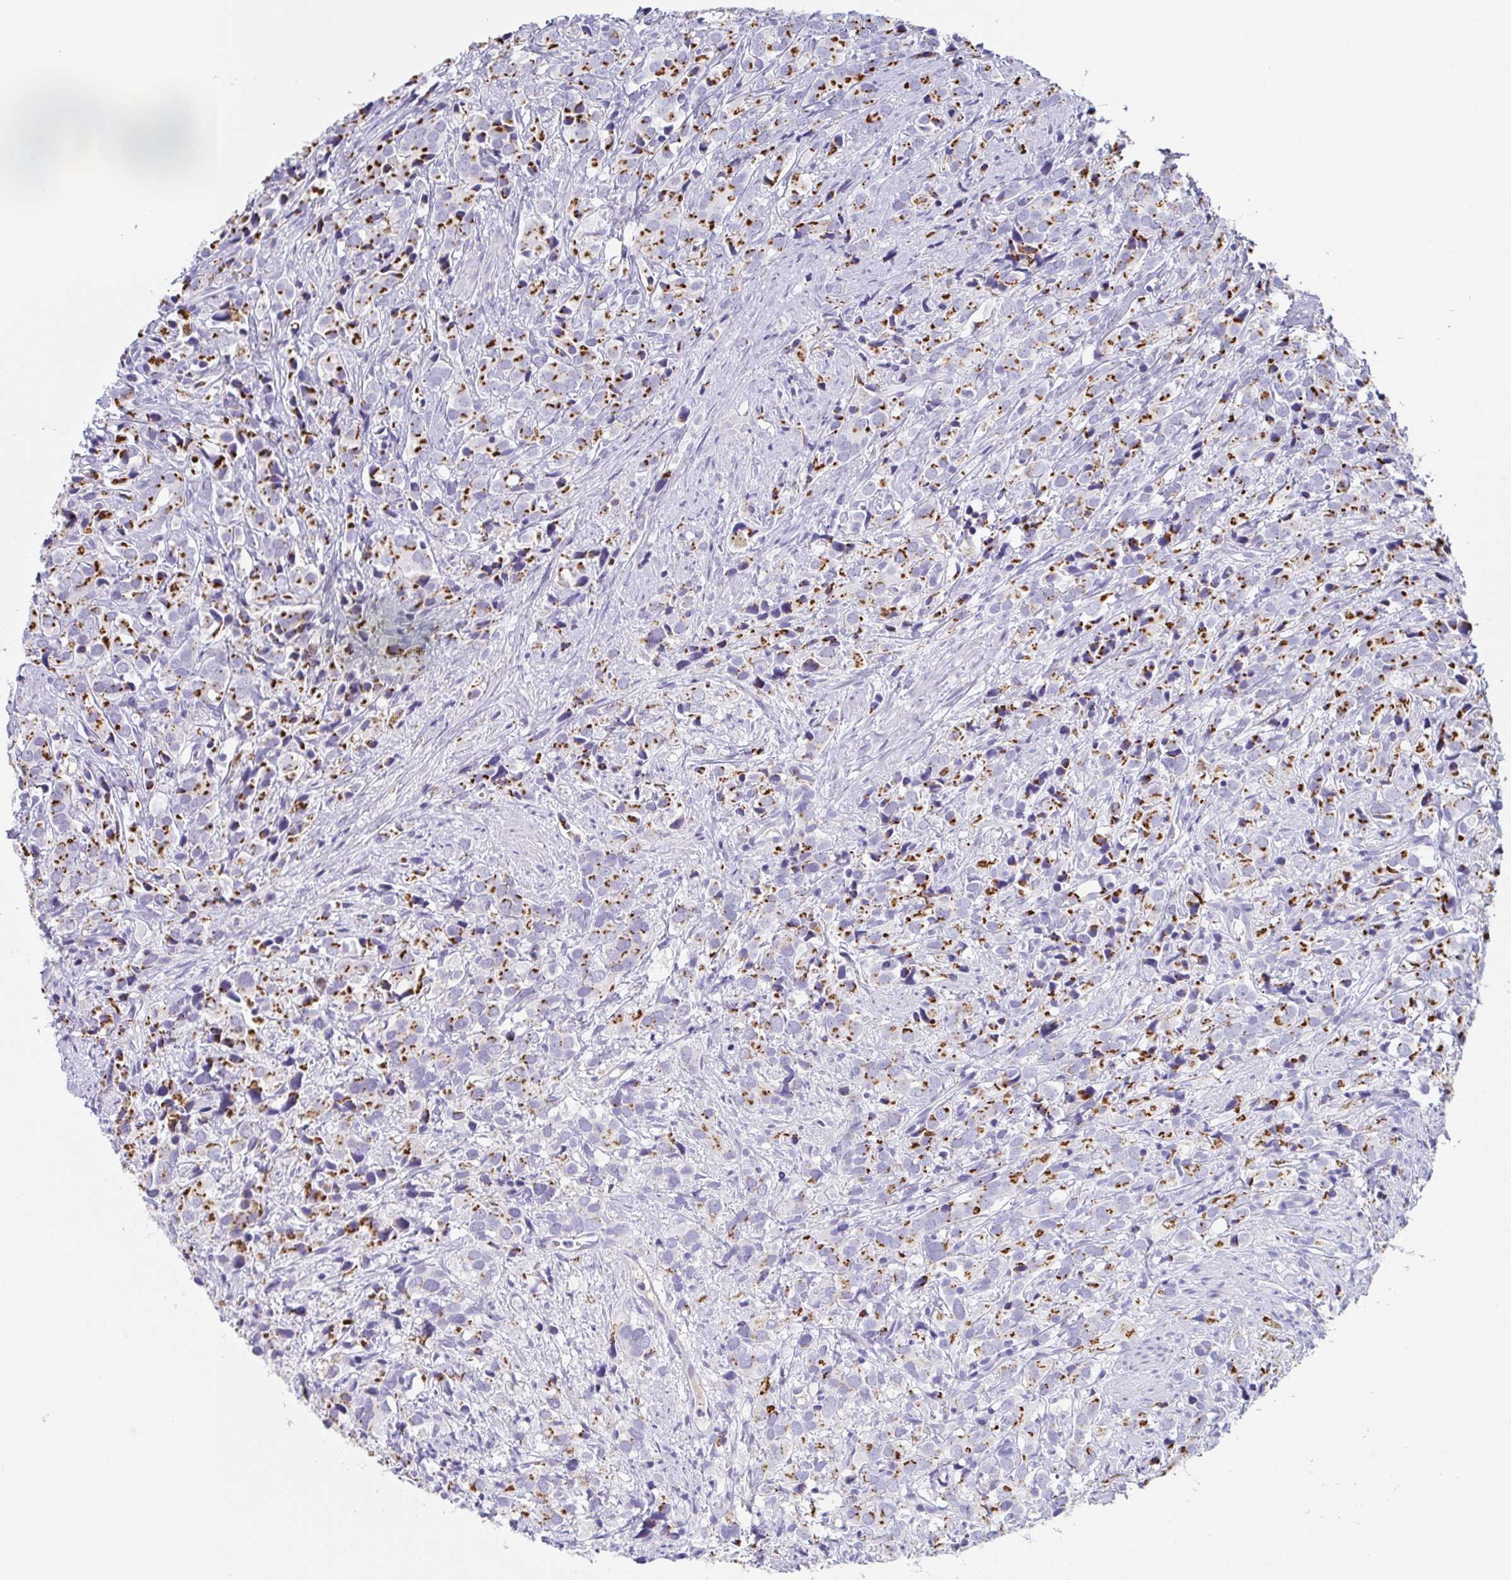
{"staining": {"intensity": "moderate", "quantity": ">75%", "location": "cytoplasmic/membranous"}, "tissue": "prostate cancer", "cell_type": "Tumor cells", "image_type": "cancer", "snomed": [{"axis": "morphology", "description": "Adenocarcinoma, High grade"}, {"axis": "topography", "description": "Prostate"}], "caption": "Prostate high-grade adenocarcinoma tissue reveals moderate cytoplasmic/membranous expression in about >75% of tumor cells, visualized by immunohistochemistry.", "gene": "LDLRAD1", "patient": {"sex": "male", "age": 86}}